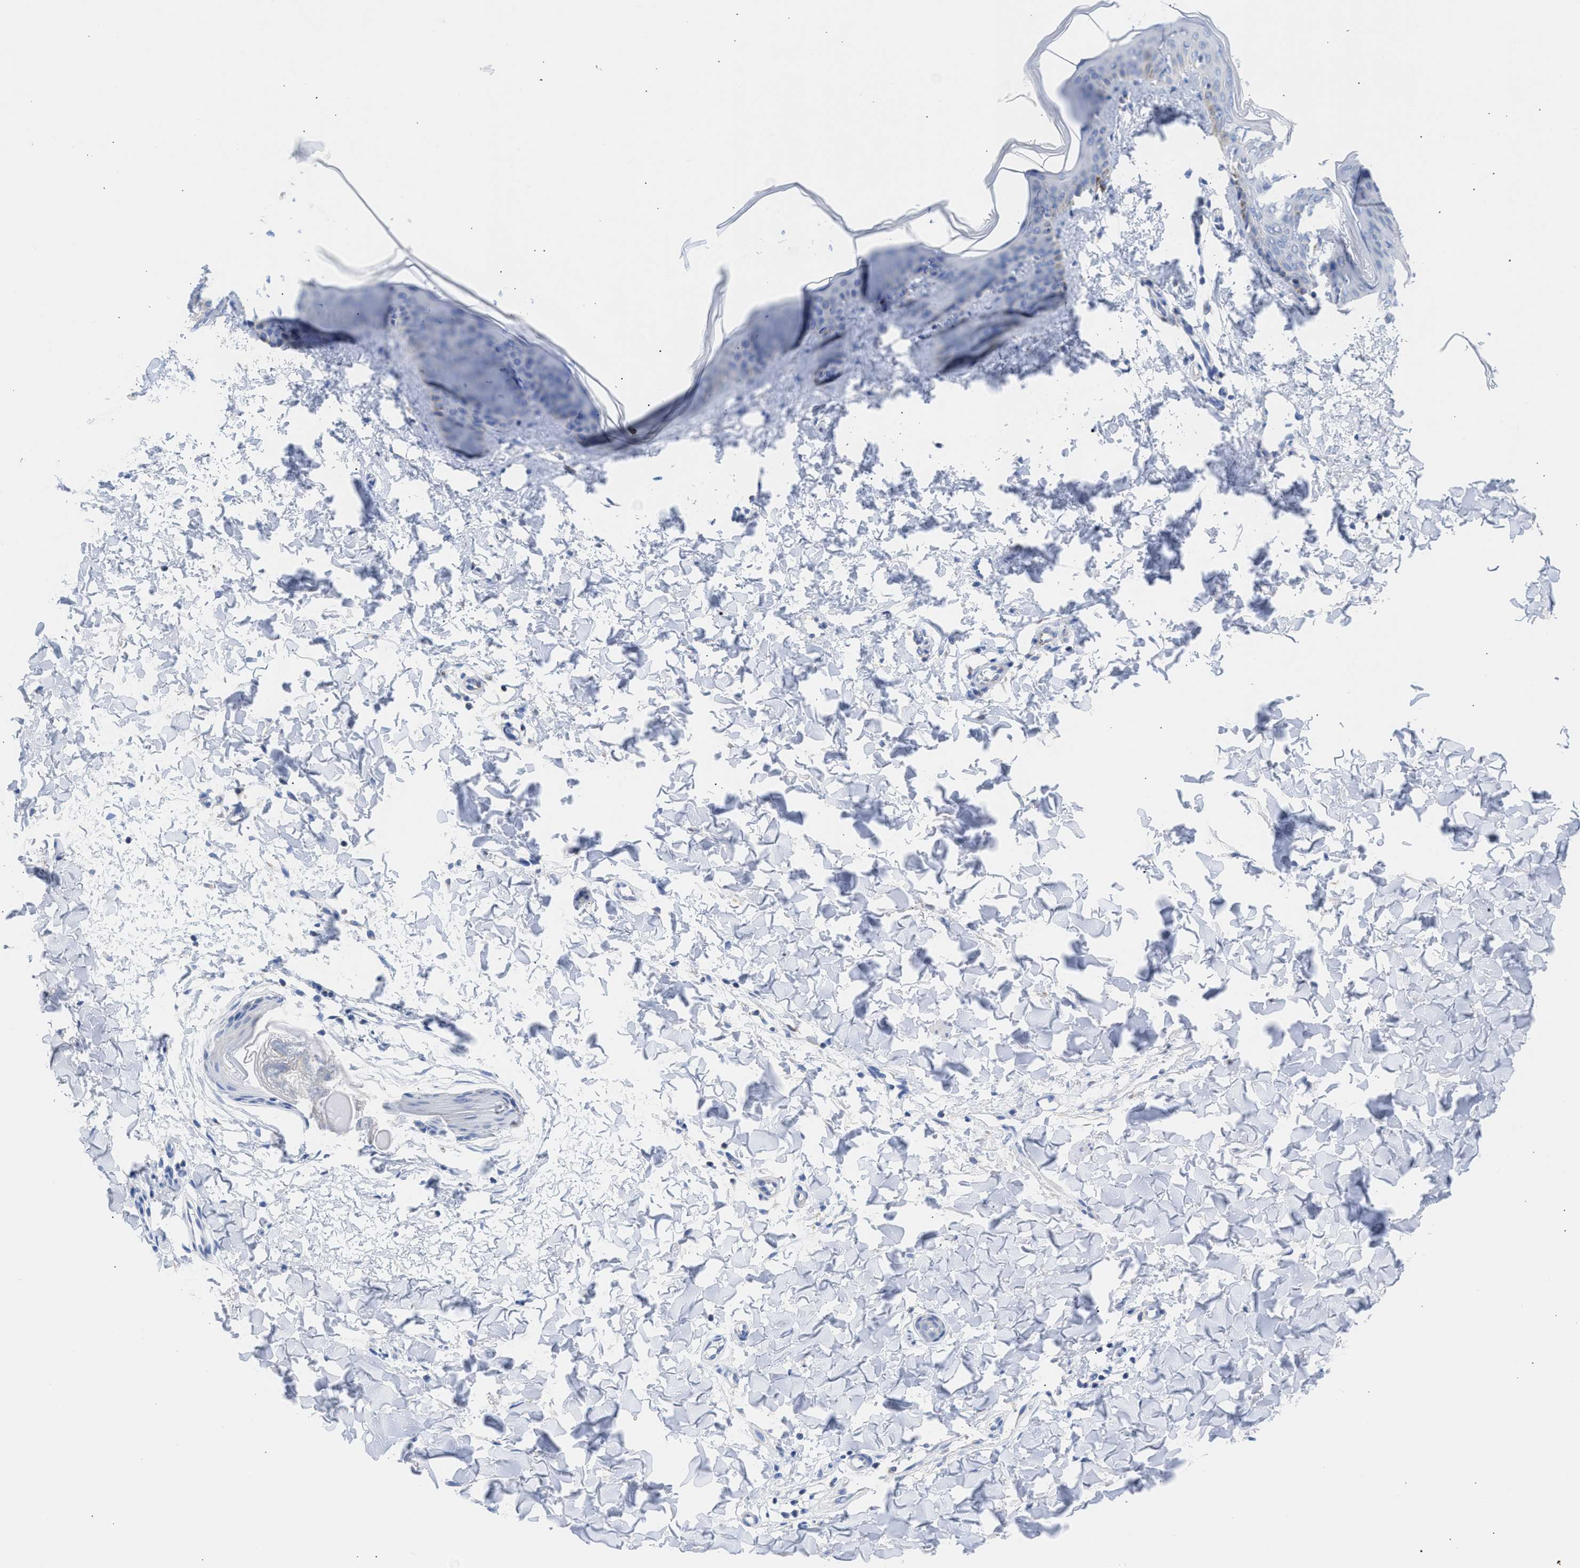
{"staining": {"intensity": "negative", "quantity": "none", "location": "none"}, "tissue": "skin", "cell_type": "Fibroblasts", "image_type": "normal", "snomed": [{"axis": "morphology", "description": "Normal tissue, NOS"}, {"axis": "topography", "description": "Skin"}], "caption": "Fibroblasts show no significant staining in normal skin. (Brightfield microscopy of DAB (3,3'-diaminobenzidine) immunohistochemistry (IHC) at high magnification).", "gene": "ACOT13", "patient": {"sex": "female", "age": 17}}